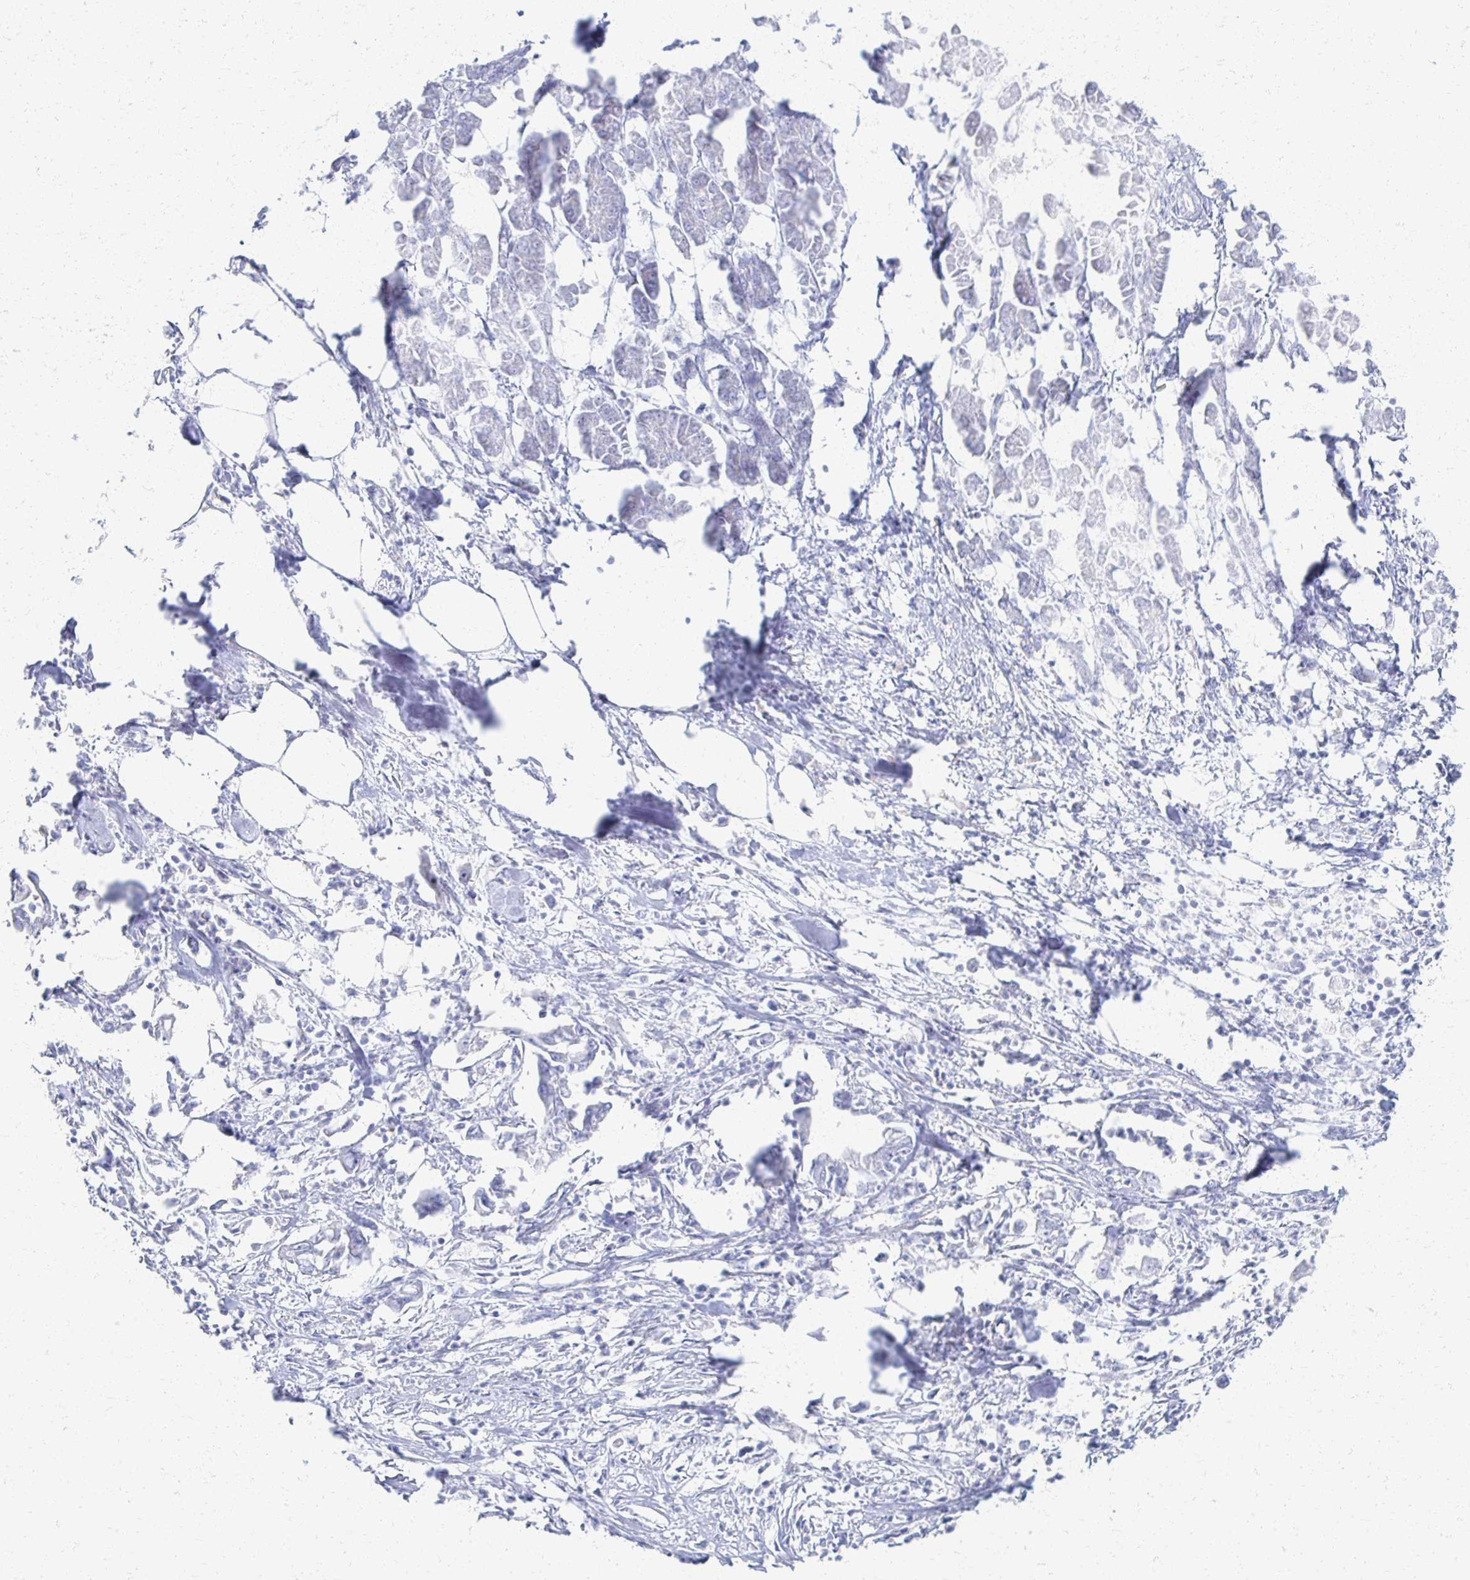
{"staining": {"intensity": "negative", "quantity": "none", "location": "none"}, "tissue": "pancreatic cancer", "cell_type": "Tumor cells", "image_type": "cancer", "snomed": [{"axis": "morphology", "description": "Adenocarcinoma, NOS"}, {"axis": "topography", "description": "Pancreas"}], "caption": "Tumor cells show no significant protein positivity in pancreatic cancer. (Stains: DAB immunohistochemistry with hematoxylin counter stain, Microscopy: brightfield microscopy at high magnification).", "gene": "PRR20A", "patient": {"sex": "male", "age": 61}}